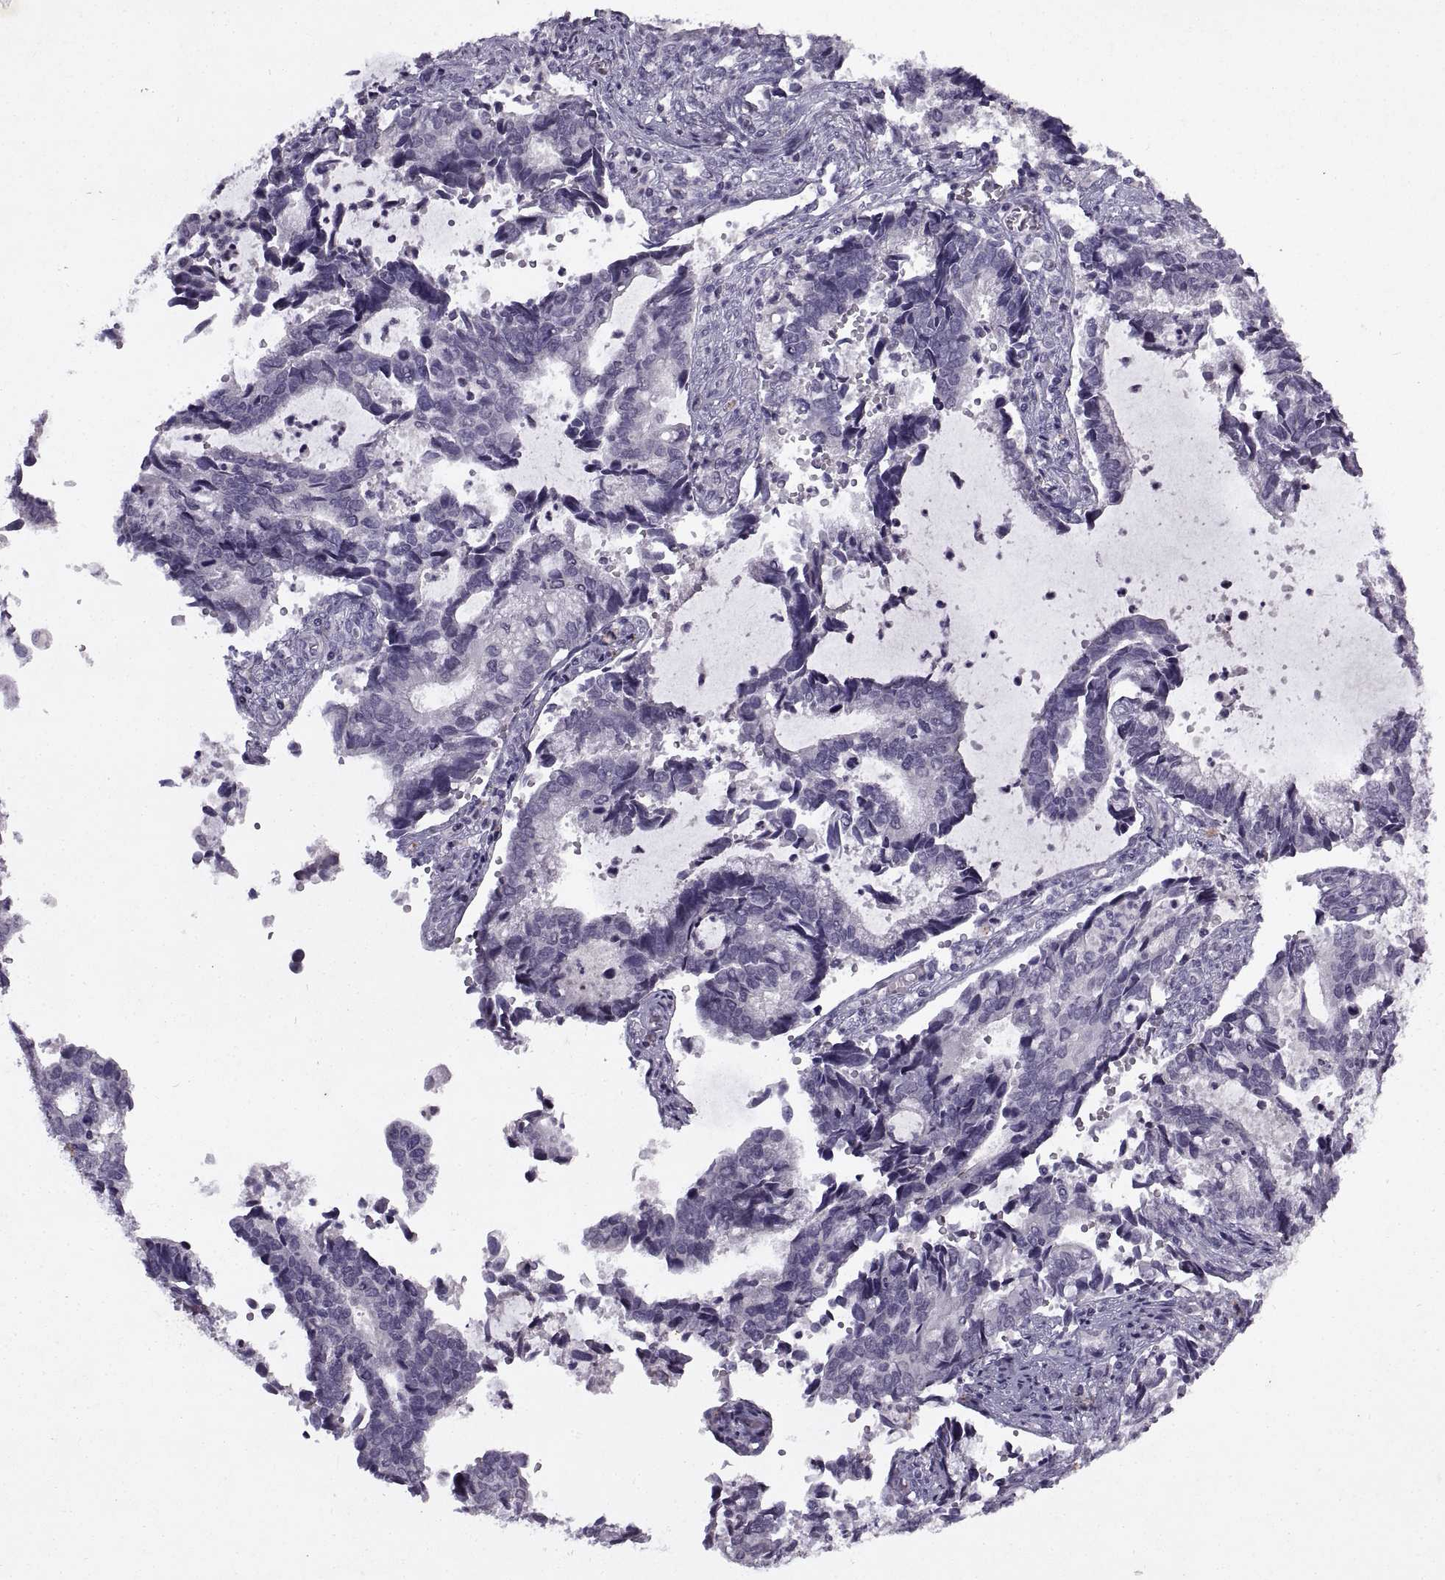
{"staining": {"intensity": "negative", "quantity": "none", "location": "none"}, "tissue": "cervical cancer", "cell_type": "Tumor cells", "image_type": "cancer", "snomed": [{"axis": "morphology", "description": "Adenocarcinoma, NOS"}, {"axis": "topography", "description": "Cervix"}], "caption": "Cervical cancer (adenocarcinoma) was stained to show a protein in brown. There is no significant expression in tumor cells. (DAB immunohistochemistry (IHC) visualized using brightfield microscopy, high magnification).", "gene": "SINHCAF", "patient": {"sex": "female", "age": 42}}